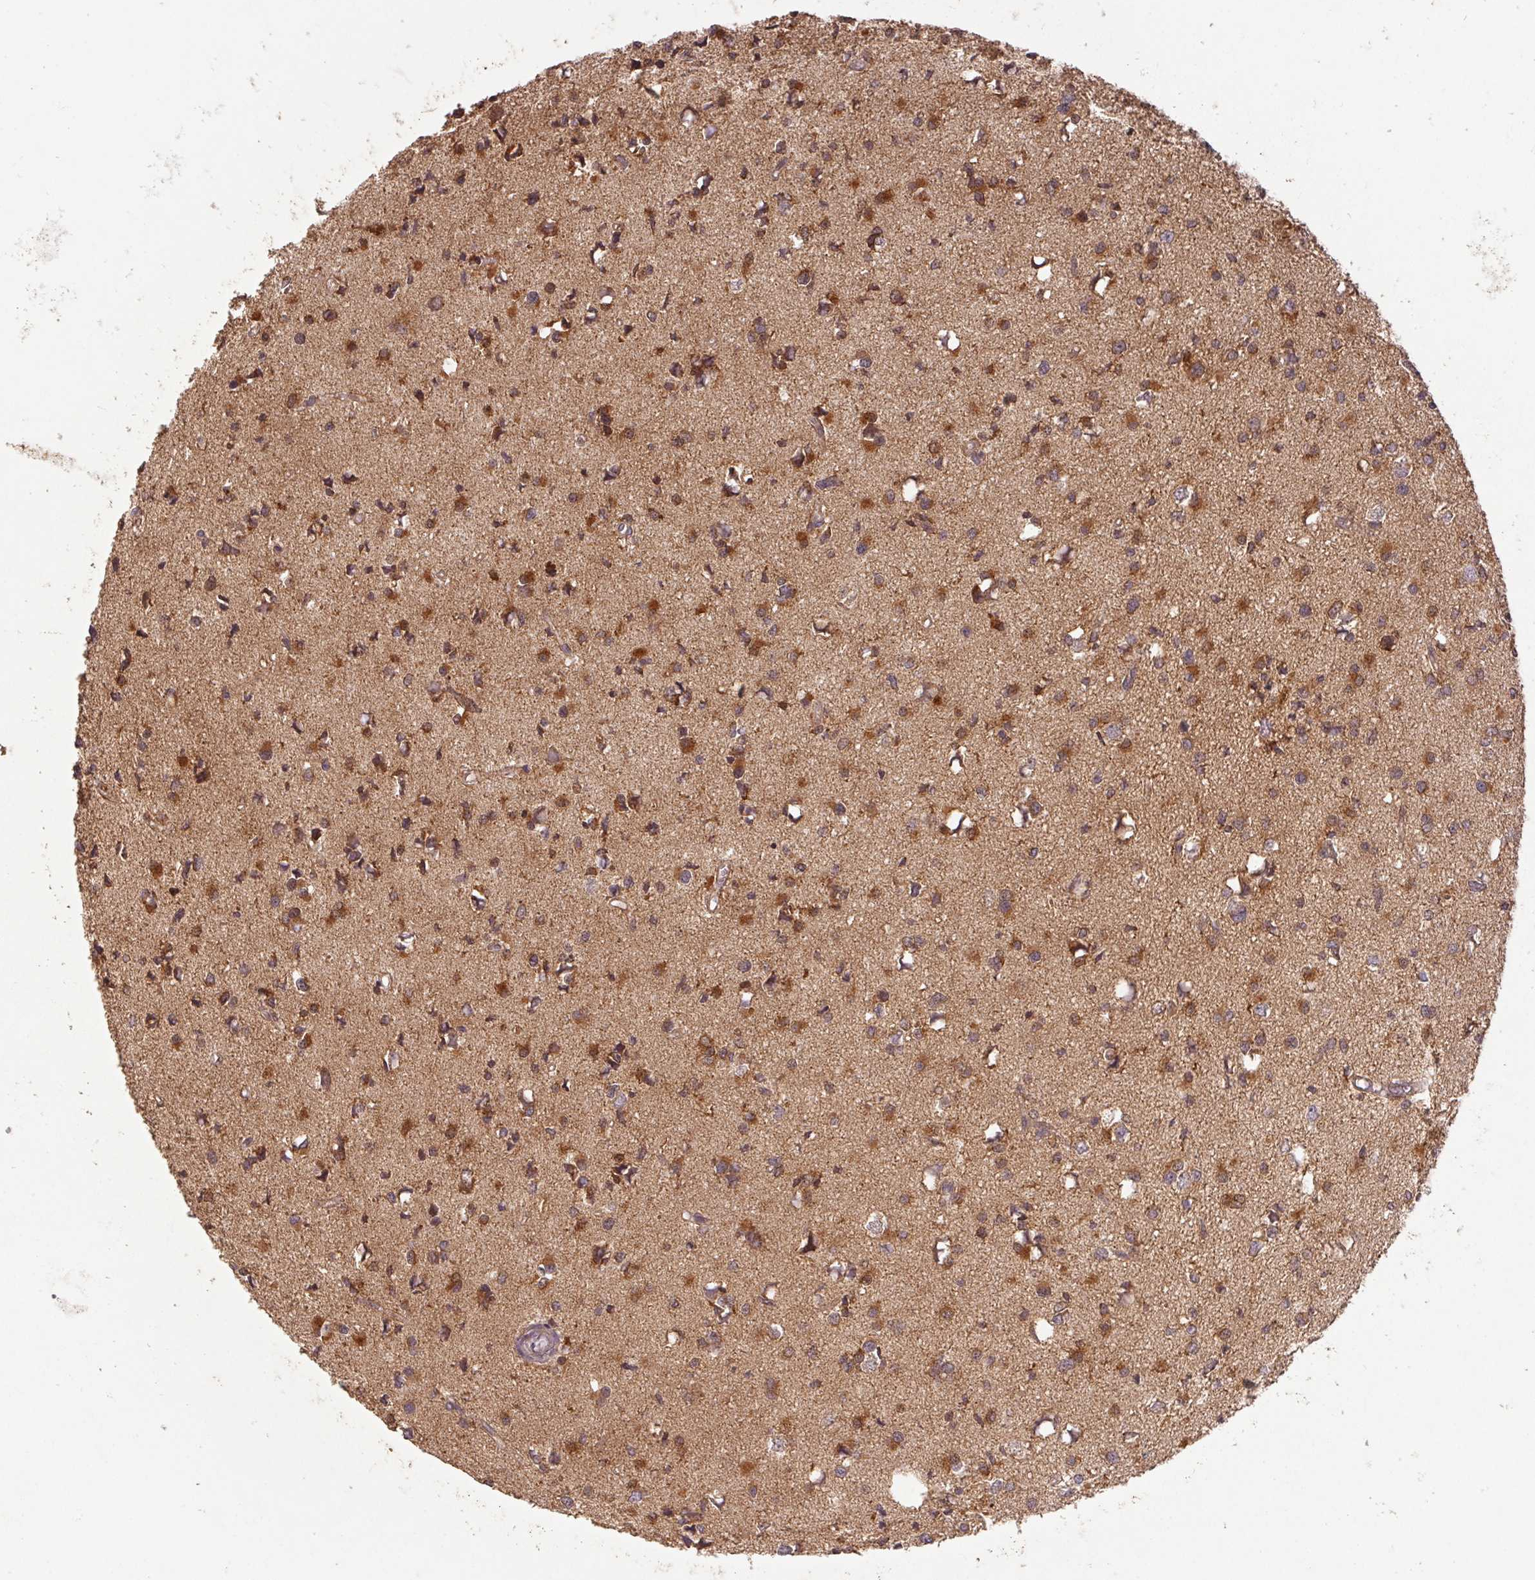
{"staining": {"intensity": "moderate", "quantity": ">75%", "location": "cytoplasmic/membranous"}, "tissue": "glioma", "cell_type": "Tumor cells", "image_type": "cancer", "snomed": [{"axis": "morphology", "description": "Glioma, malignant, High grade"}, {"axis": "topography", "description": "Brain"}], "caption": "Immunohistochemical staining of human malignant glioma (high-grade) reveals moderate cytoplasmic/membranous protein expression in approximately >75% of tumor cells. (DAB (3,3'-diaminobenzidine) = brown stain, brightfield microscopy at high magnification).", "gene": "MTHFD1", "patient": {"sex": "male", "age": 54}}